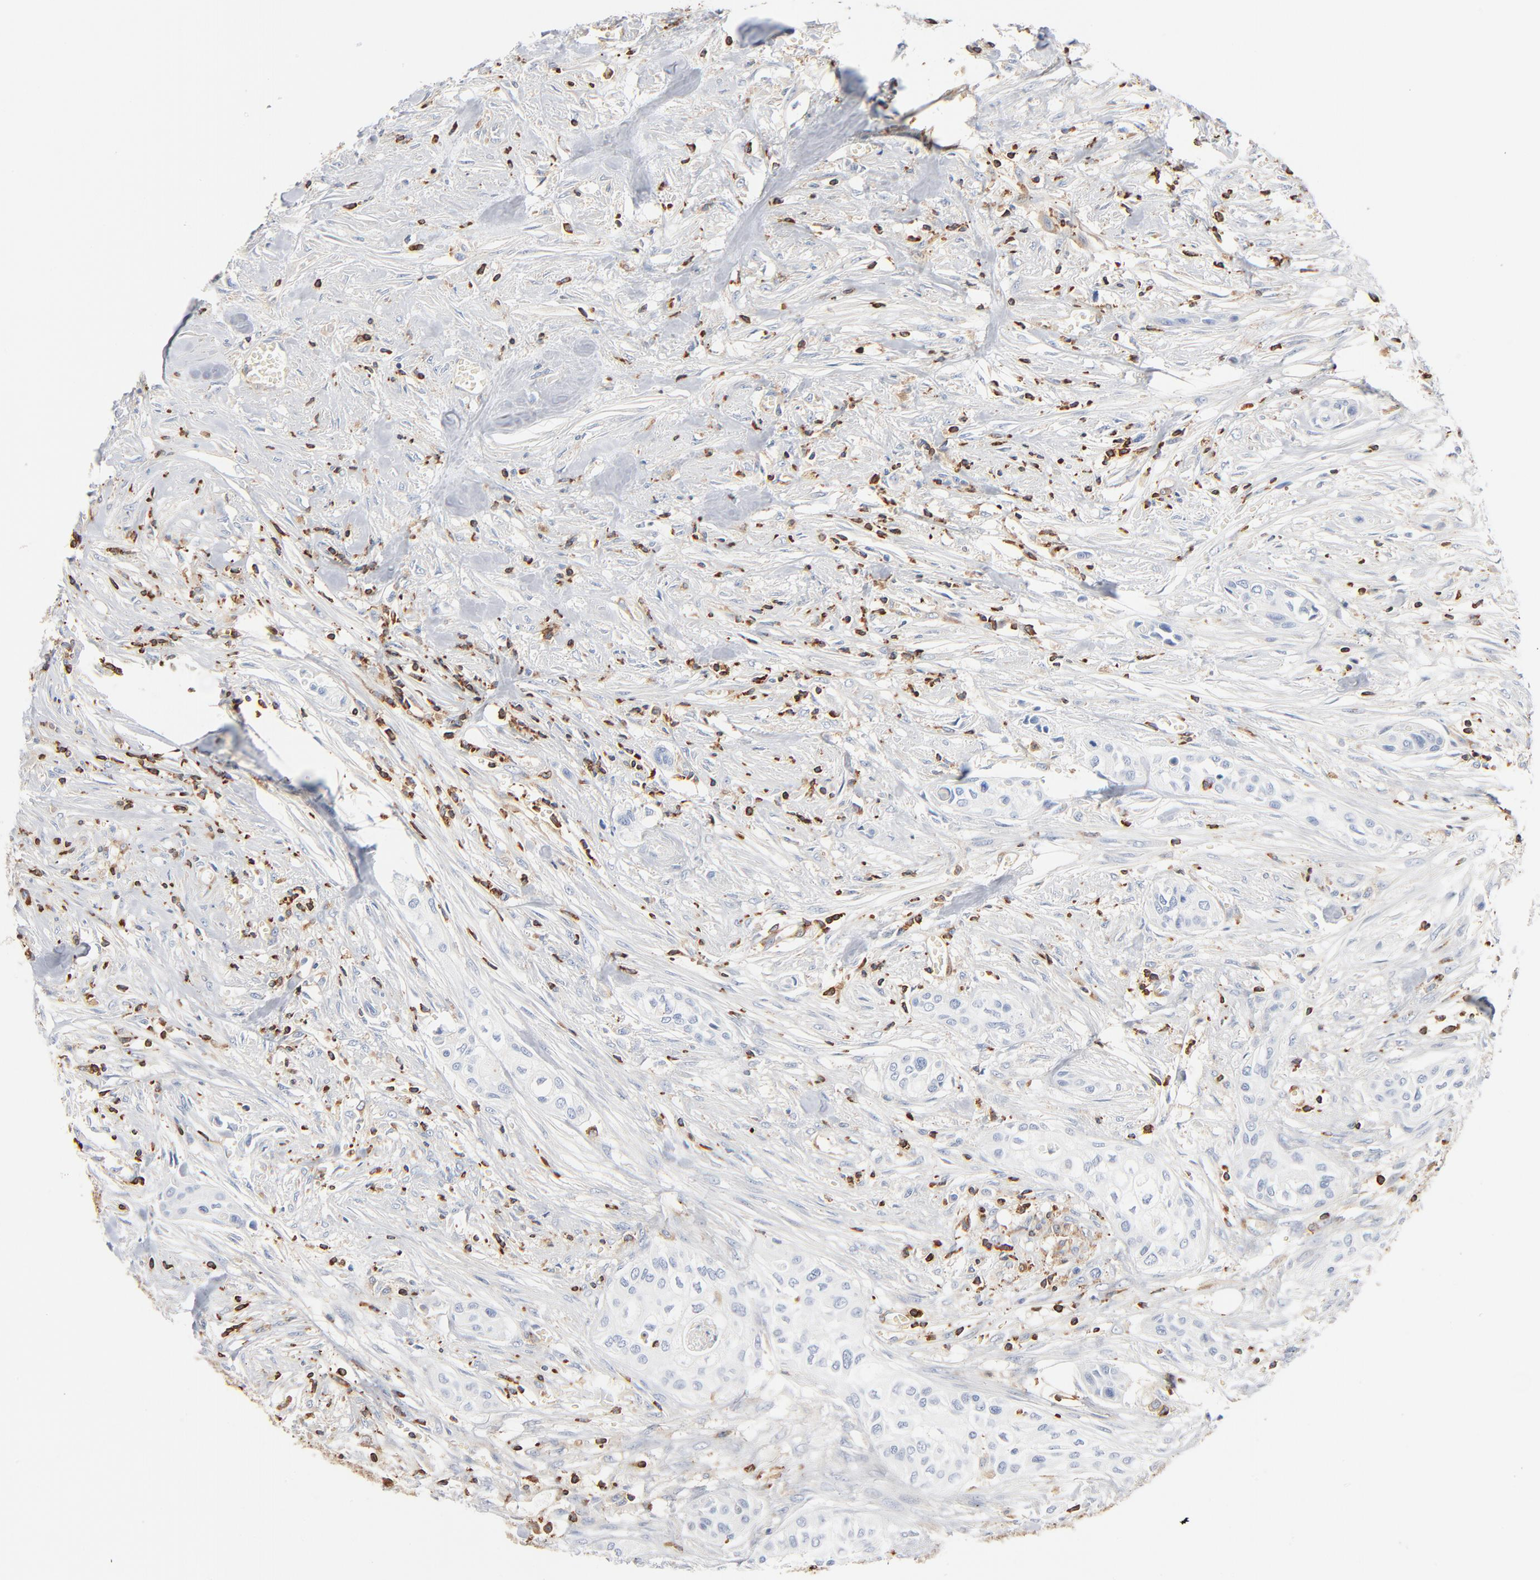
{"staining": {"intensity": "negative", "quantity": "none", "location": "none"}, "tissue": "urothelial cancer", "cell_type": "Tumor cells", "image_type": "cancer", "snomed": [{"axis": "morphology", "description": "Urothelial carcinoma, High grade"}, {"axis": "topography", "description": "Urinary bladder"}], "caption": "This histopathology image is of urothelial carcinoma (high-grade) stained with IHC to label a protein in brown with the nuclei are counter-stained blue. There is no expression in tumor cells.", "gene": "SH3KBP1", "patient": {"sex": "male", "age": 74}}